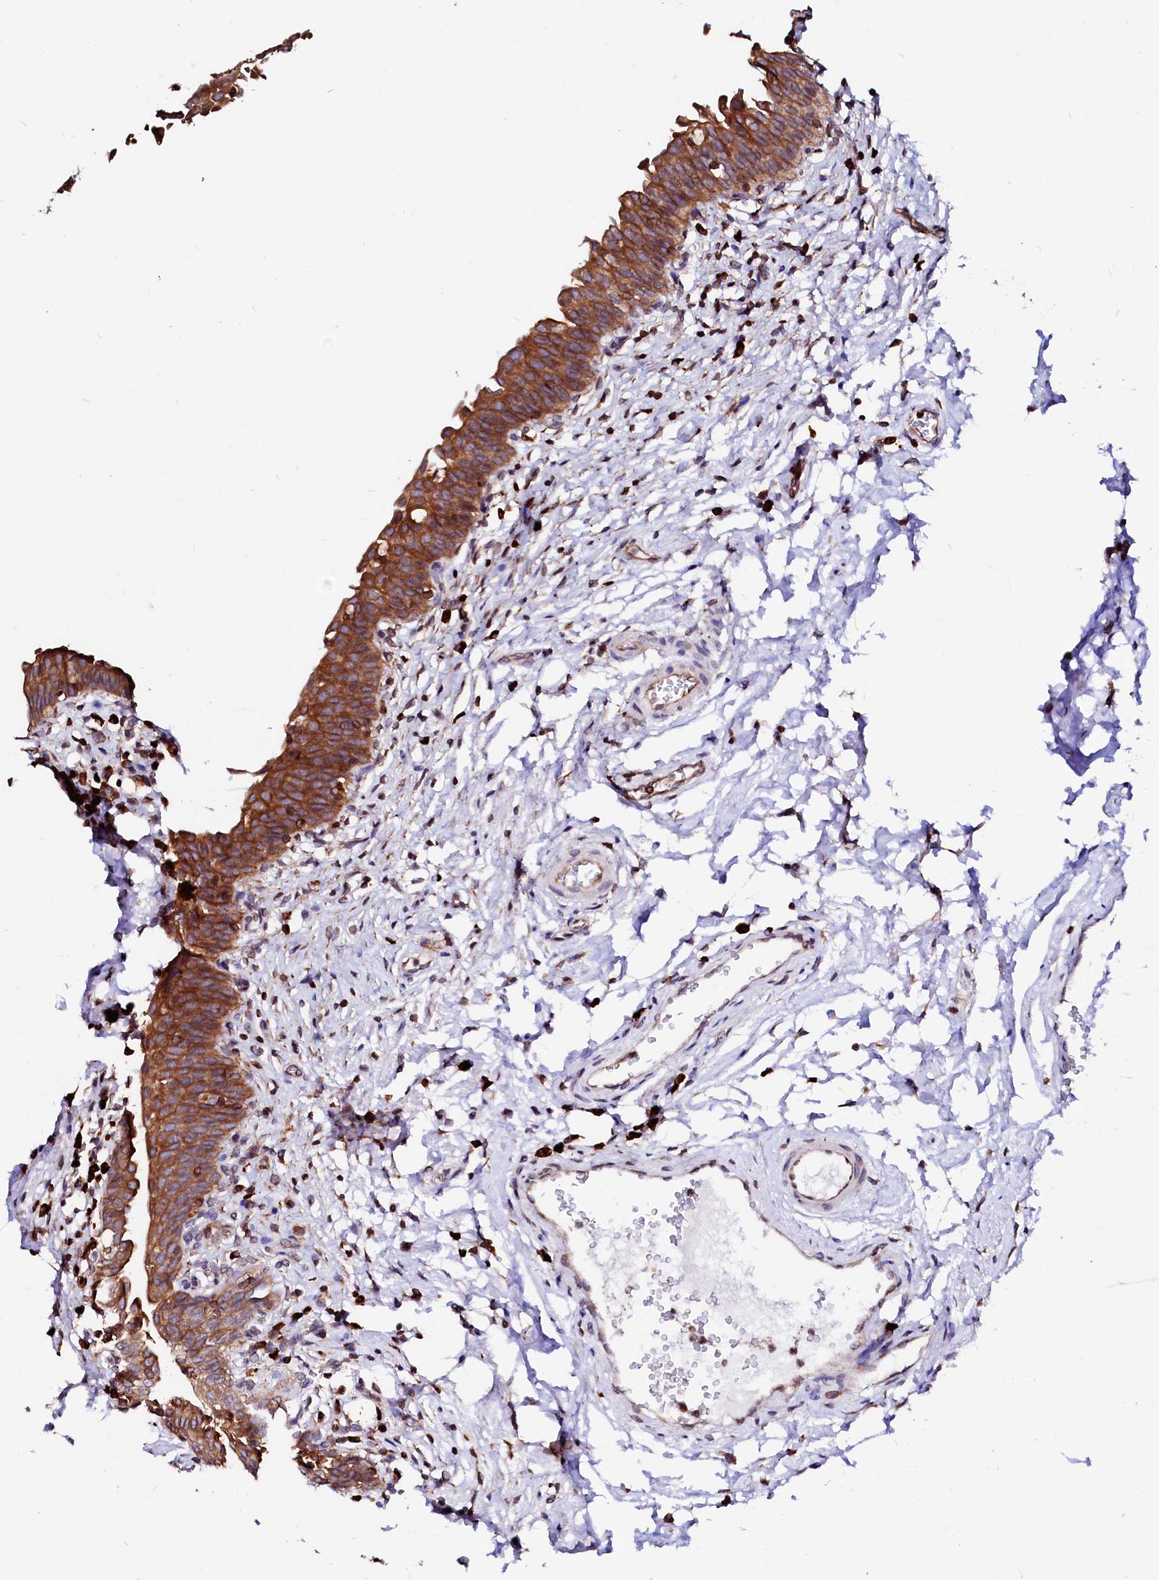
{"staining": {"intensity": "strong", "quantity": ">75%", "location": "cytoplasmic/membranous"}, "tissue": "urinary bladder", "cell_type": "Urothelial cells", "image_type": "normal", "snomed": [{"axis": "morphology", "description": "Normal tissue, NOS"}, {"axis": "topography", "description": "Urinary bladder"}], "caption": "Protein expression analysis of normal urinary bladder demonstrates strong cytoplasmic/membranous staining in approximately >75% of urothelial cells.", "gene": "DERL1", "patient": {"sex": "male", "age": 83}}